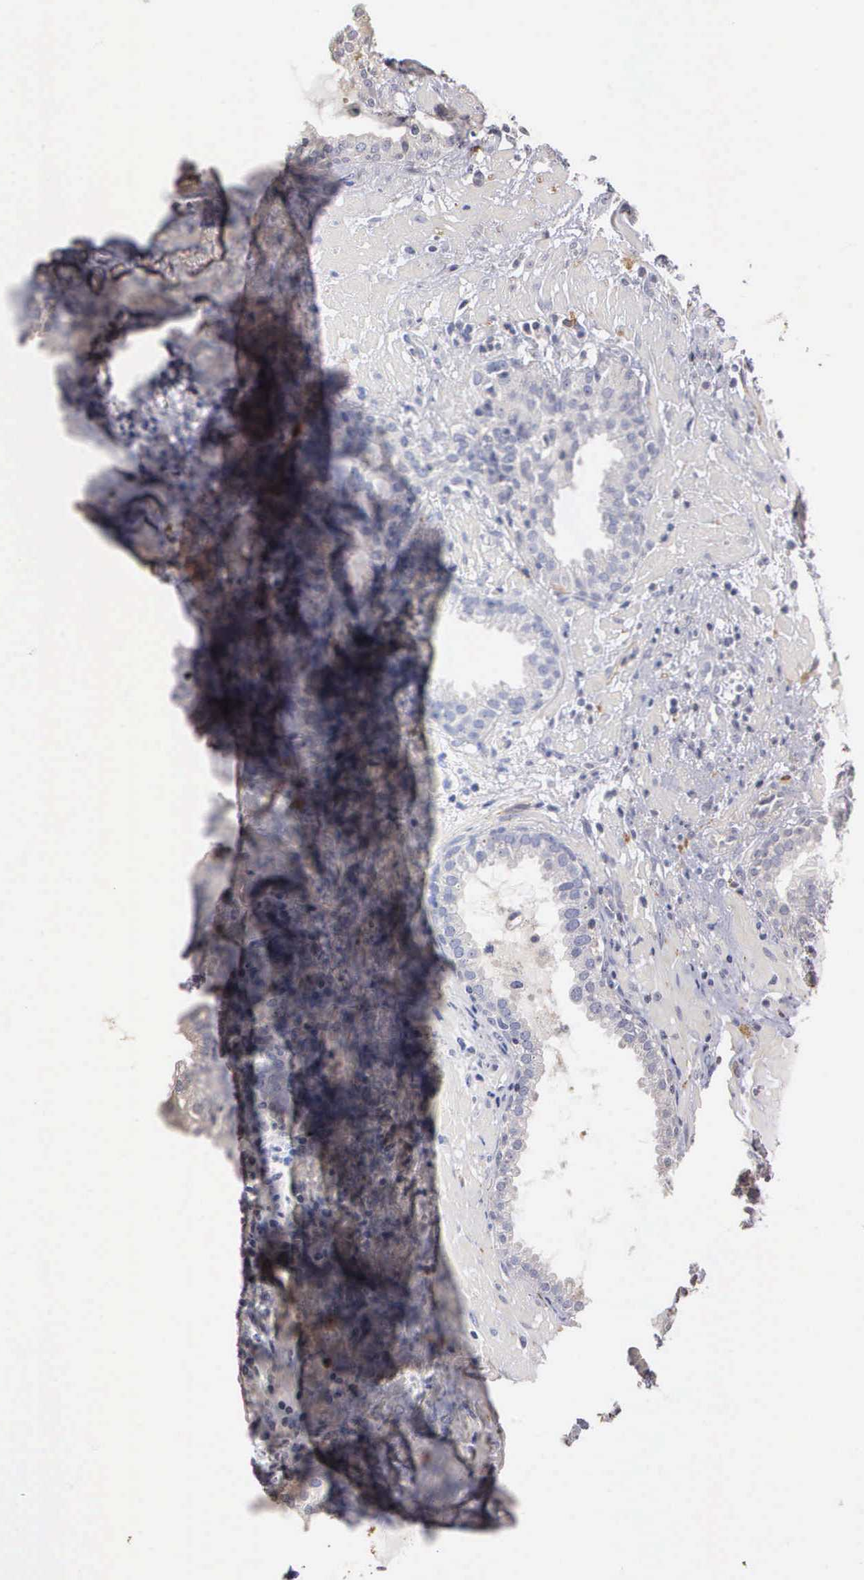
{"staining": {"intensity": "negative", "quantity": "none", "location": "none"}, "tissue": "prostate", "cell_type": "Glandular cells", "image_type": "normal", "snomed": [{"axis": "morphology", "description": "Normal tissue, NOS"}, {"axis": "topography", "description": "Prostate"}], "caption": "Unremarkable prostate was stained to show a protein in brown. There is no significant expression in glandular cells. (DAB (3,3'-diaminobenzidine) IHC with hematoxylin counter stain).", "gene": "ENO3", "patient": {"sex": "male", "age": 64}}